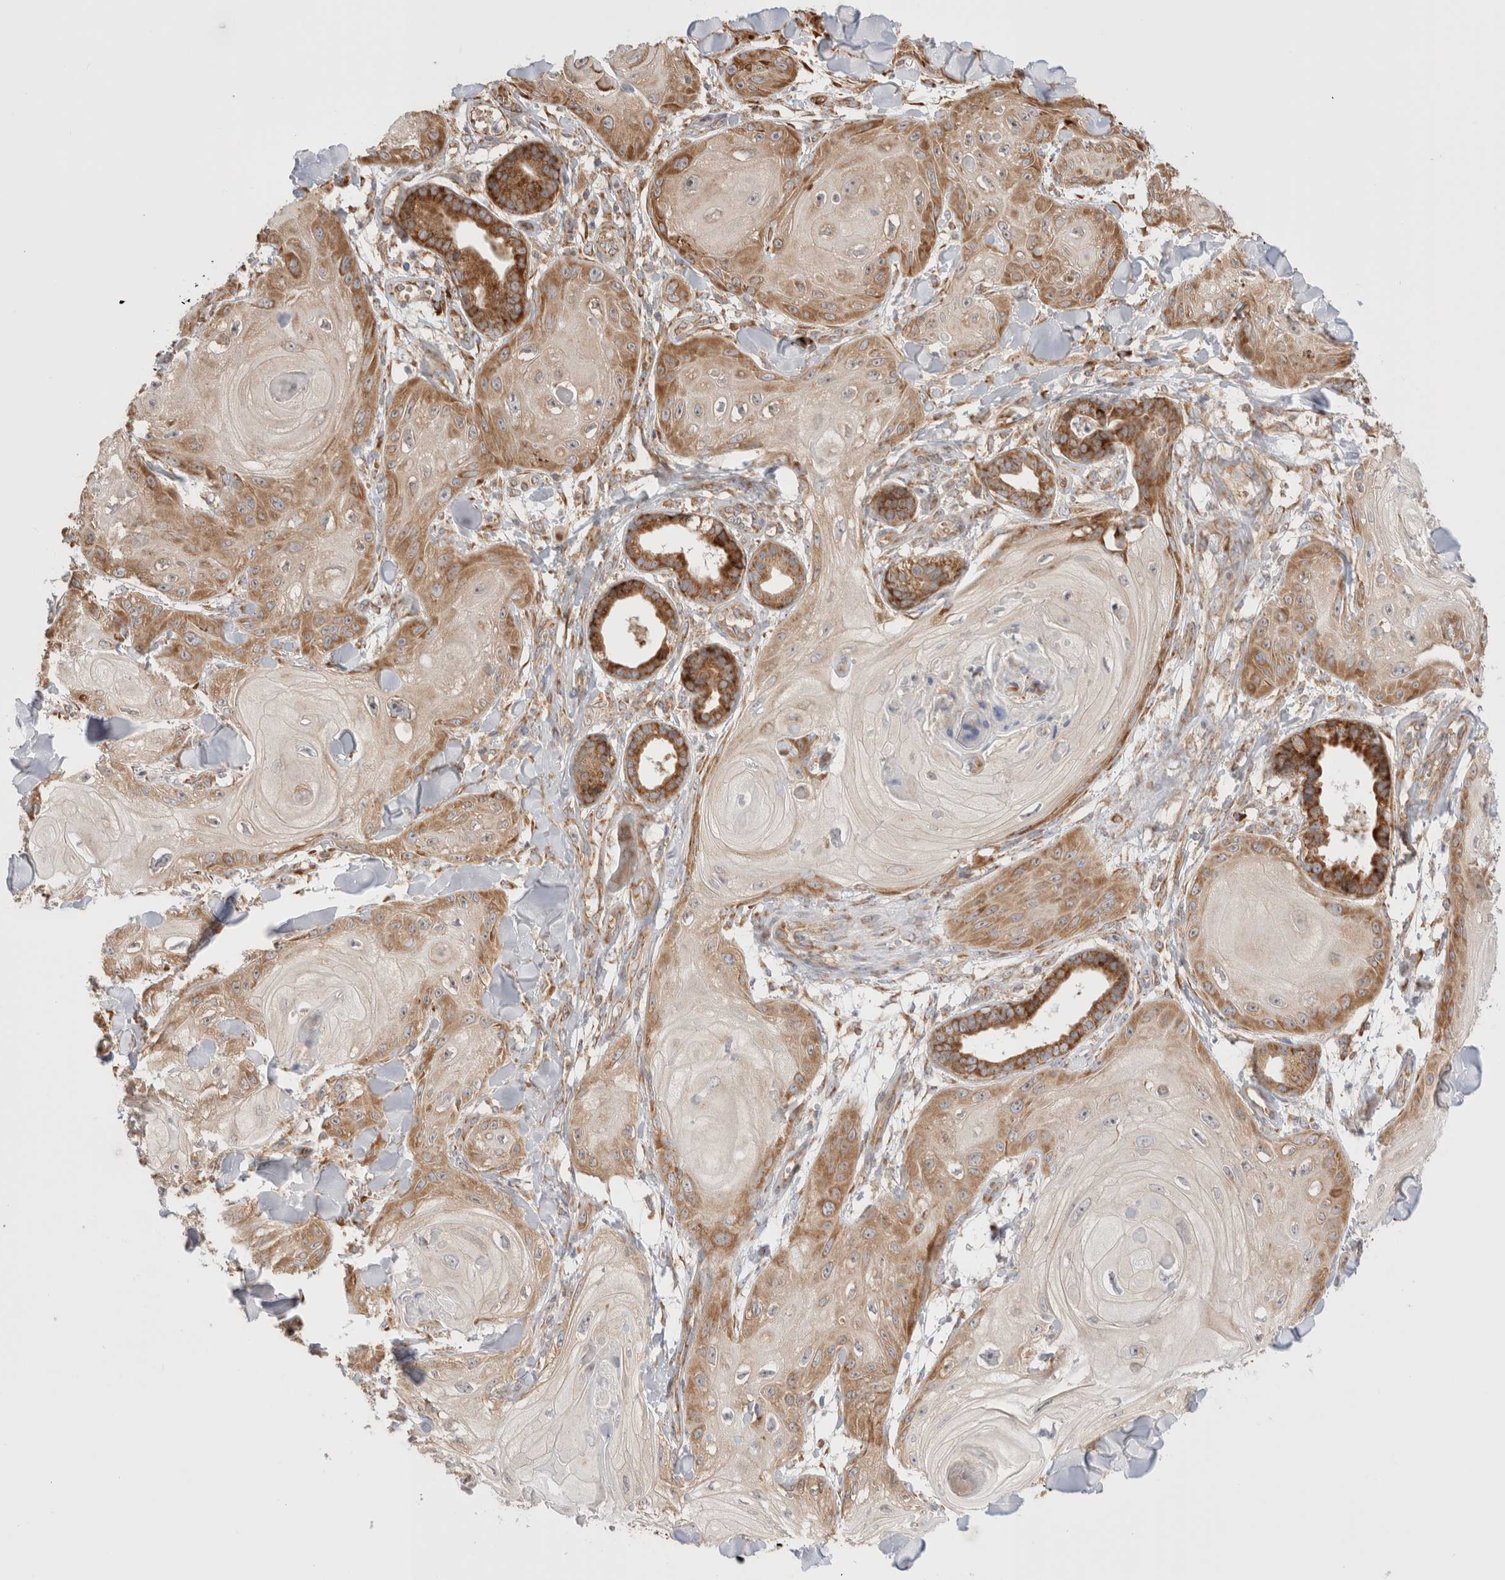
{"staining": {"intensity": "moderate", "quantity": "25%-75%", "location": "cytoplasmic/membranous"}, "tissue": "skin cancer", "cell_type": "Tumor cells", "image_type": "cancer", "snomed": [{"axis": "morphology", "description": "Squamous cell carcinoma, NOS"}, {"axis": "topography", "description": "Skin"}], "caption": "Skin cancer (squamous cell carcinoma) was stained to show a protein in brown. There is medium levels of moderate cytoplasmic/membranous staining in approximately 25%-75% of tumor cells.", "gene": "UTS2B", "patient": {"sex": "male", "age": 74}}